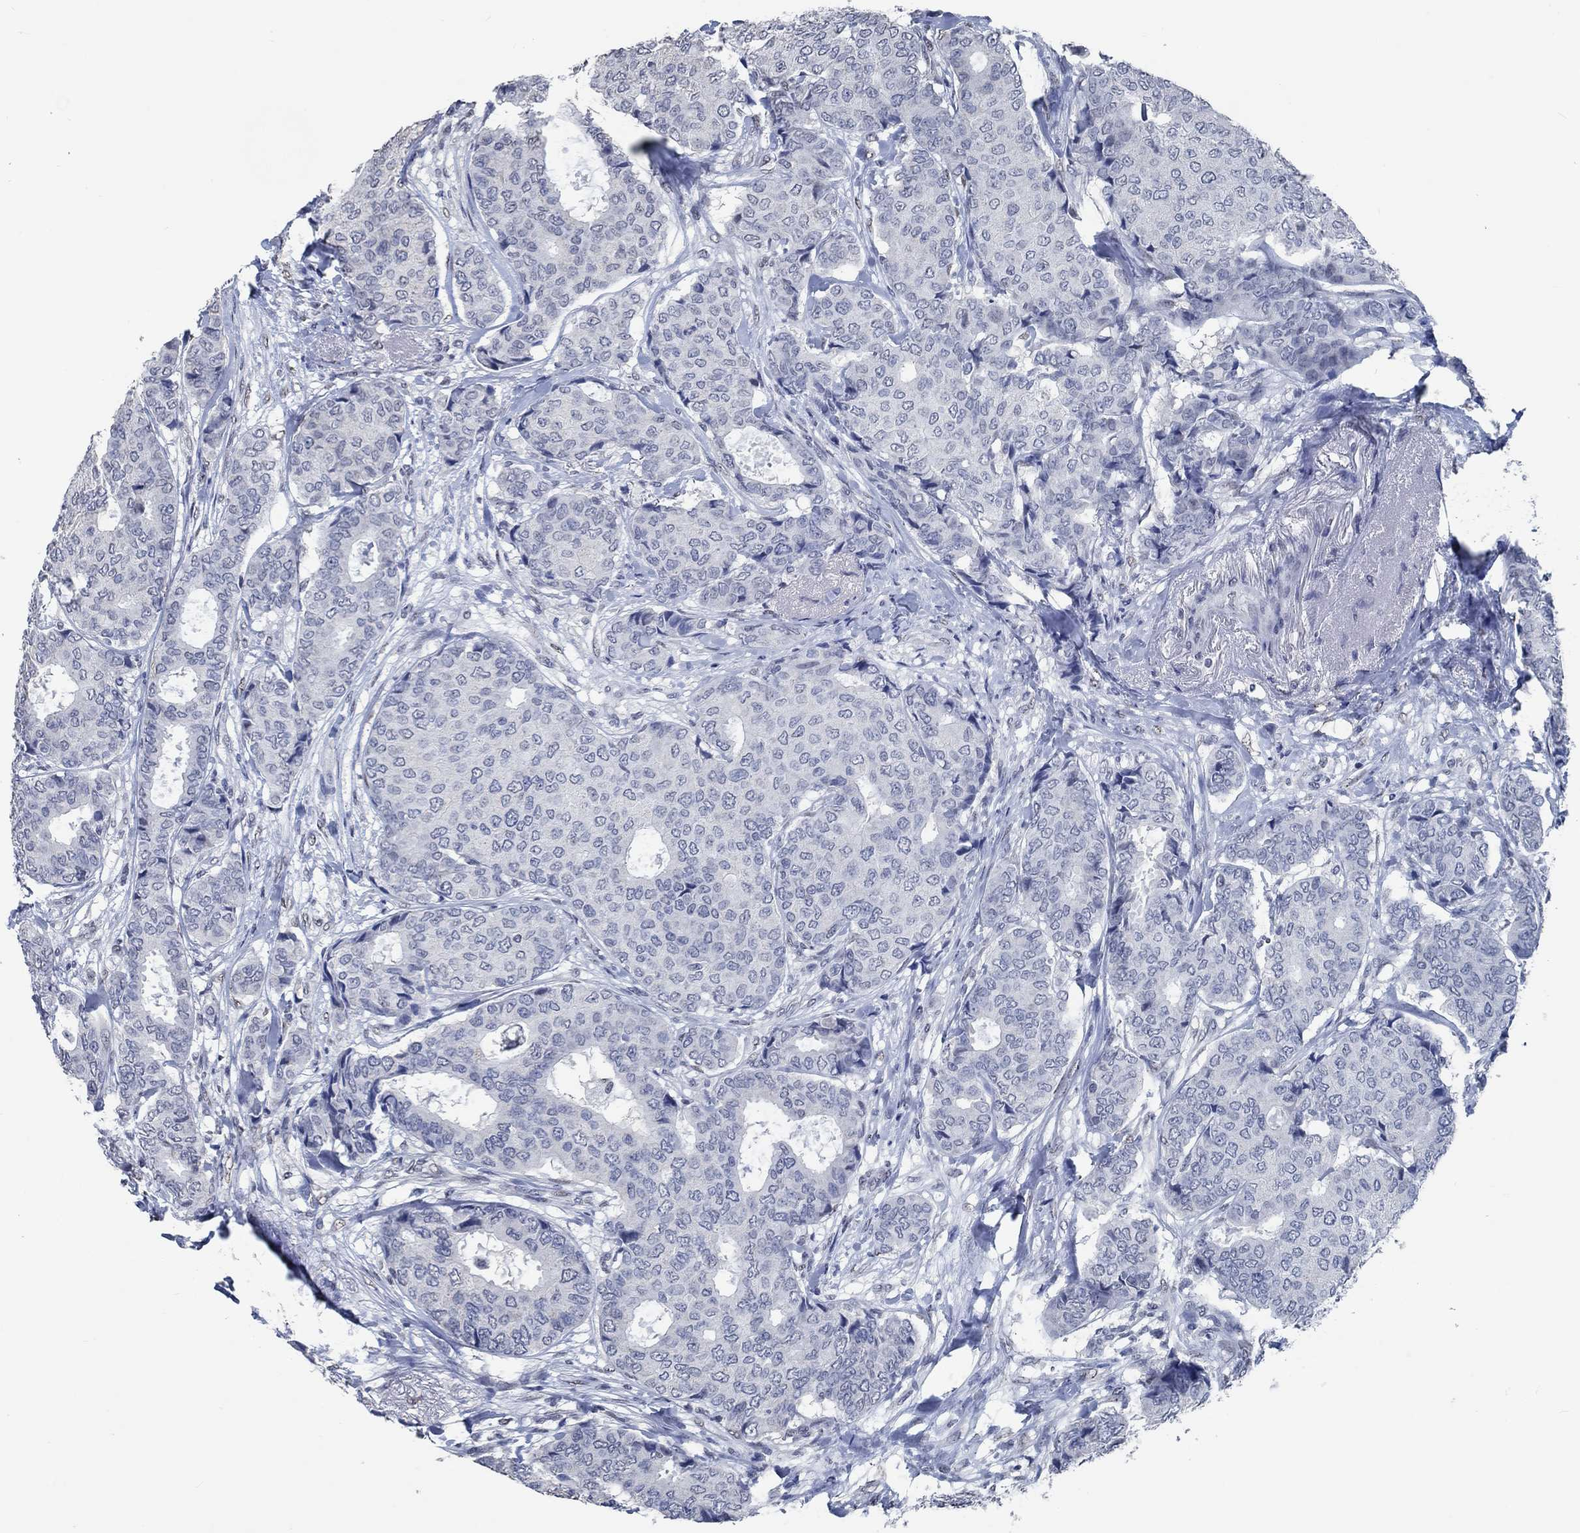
{"staining": {"intensity": "negative", "quantity": "none", "location": "none"}, "tissue": "breast cancer", "cell_type": "Tumor cells", "image_type": "cancer", "snomed": [{"axis": "morphology", "description": "Duct carcinoma"}, {"axis": "topography", "description": "Breast"}], "caption": "Immunohistochemistry (IHC) of human breast cancer (intraductal carcinoma) exhibits no expression in tumor cells.", "gene": "OBSCN", "patient": {"sex": "female", "age": 75}}